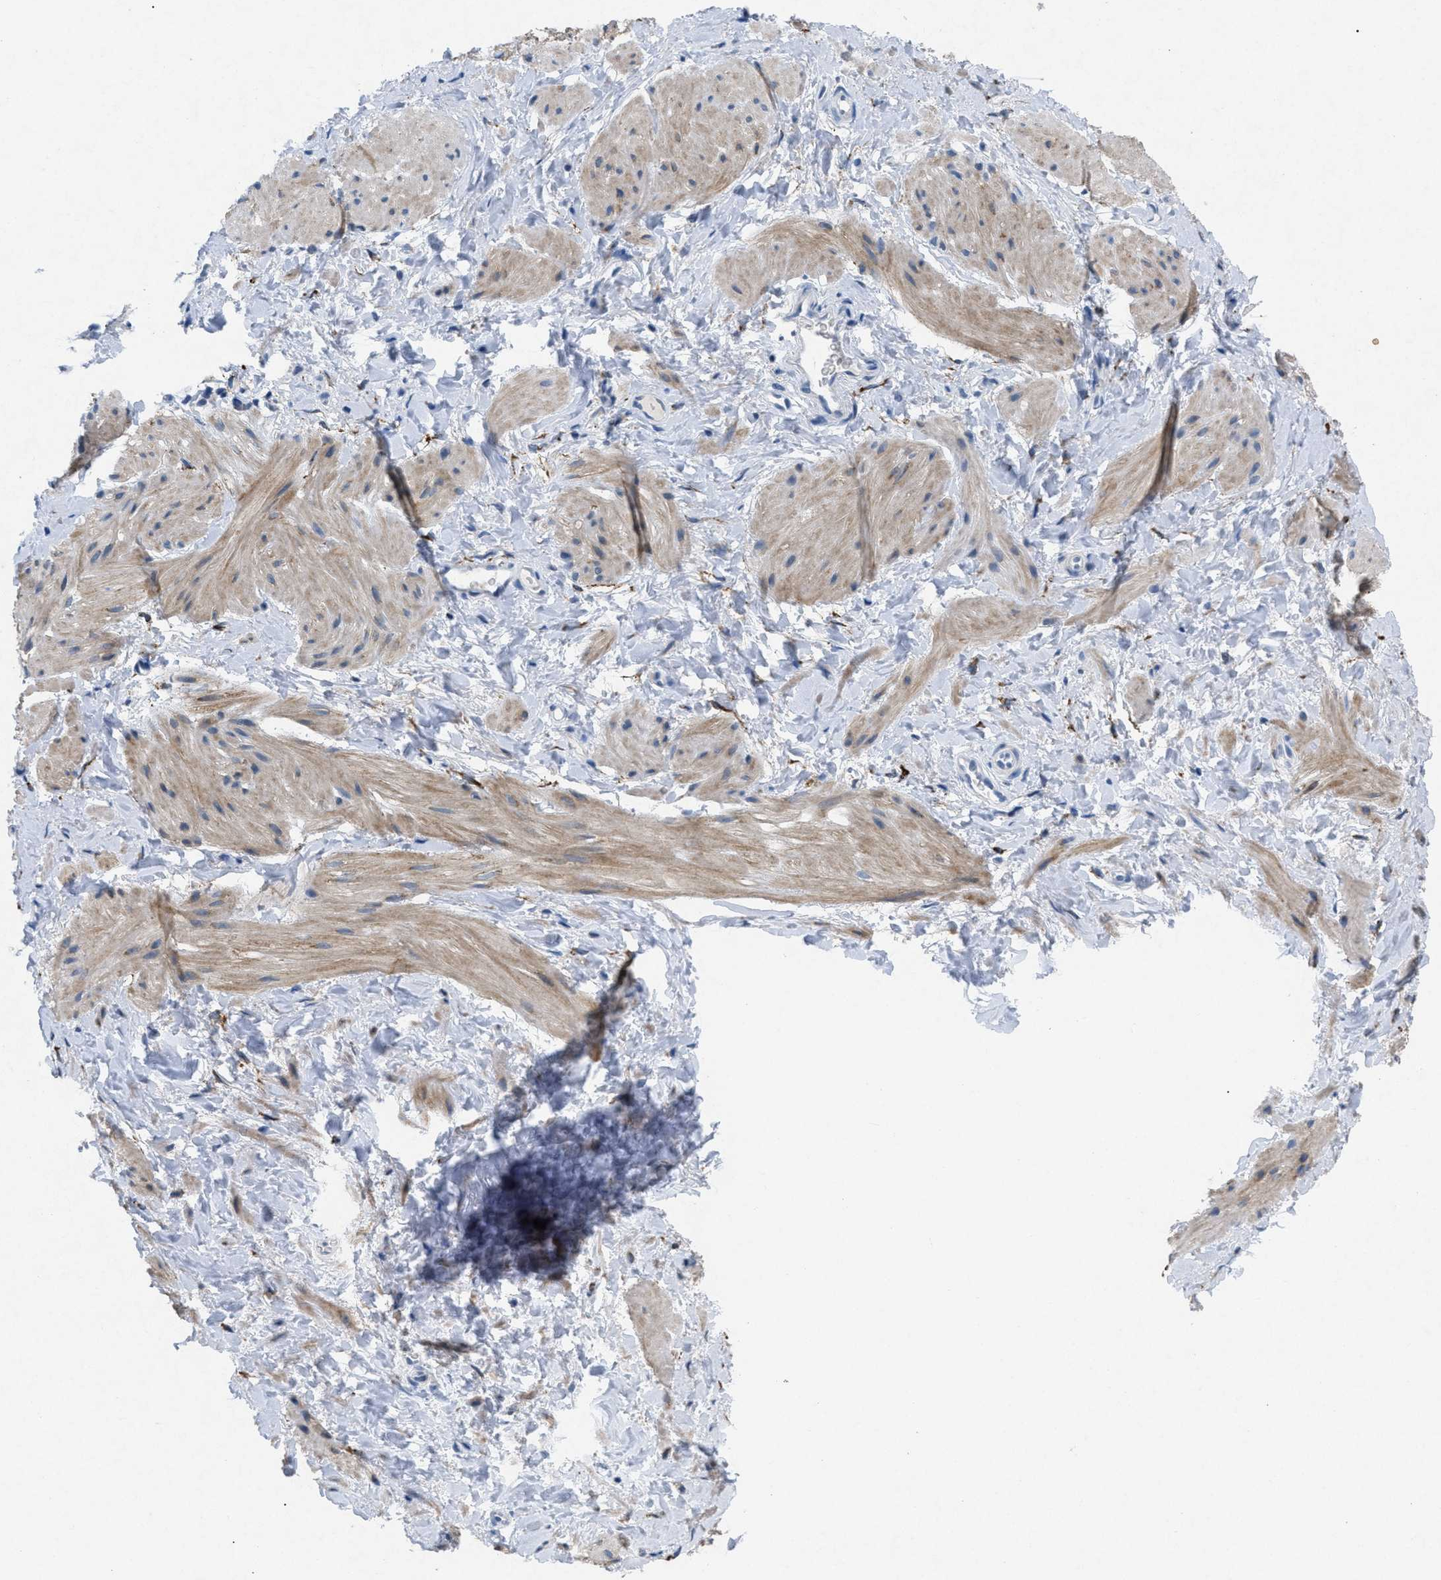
{"staining": {"intensity": "moderate", "quantity": "25%-75%", "location": "cytoplasmic/membranous"}, "tissue": "smooth muscle", "cell_type": "Smooth muscle cells", "image_type": "normal", "snomed": [{"axis": "morphology", "description": "Normal tissue, NOS"}, {"axis": "topography", "description": "Smooth muscle"}], "caption": "Immunohistochemical staining of benign human smooth muscle displays 25%-75% levels of moderate cytoplasmic/membranous protein staining in approximately 25%-75% of smooth muscle cells.", "gene": "TASOR", "patient": {"sex": "male", "age": 16}}